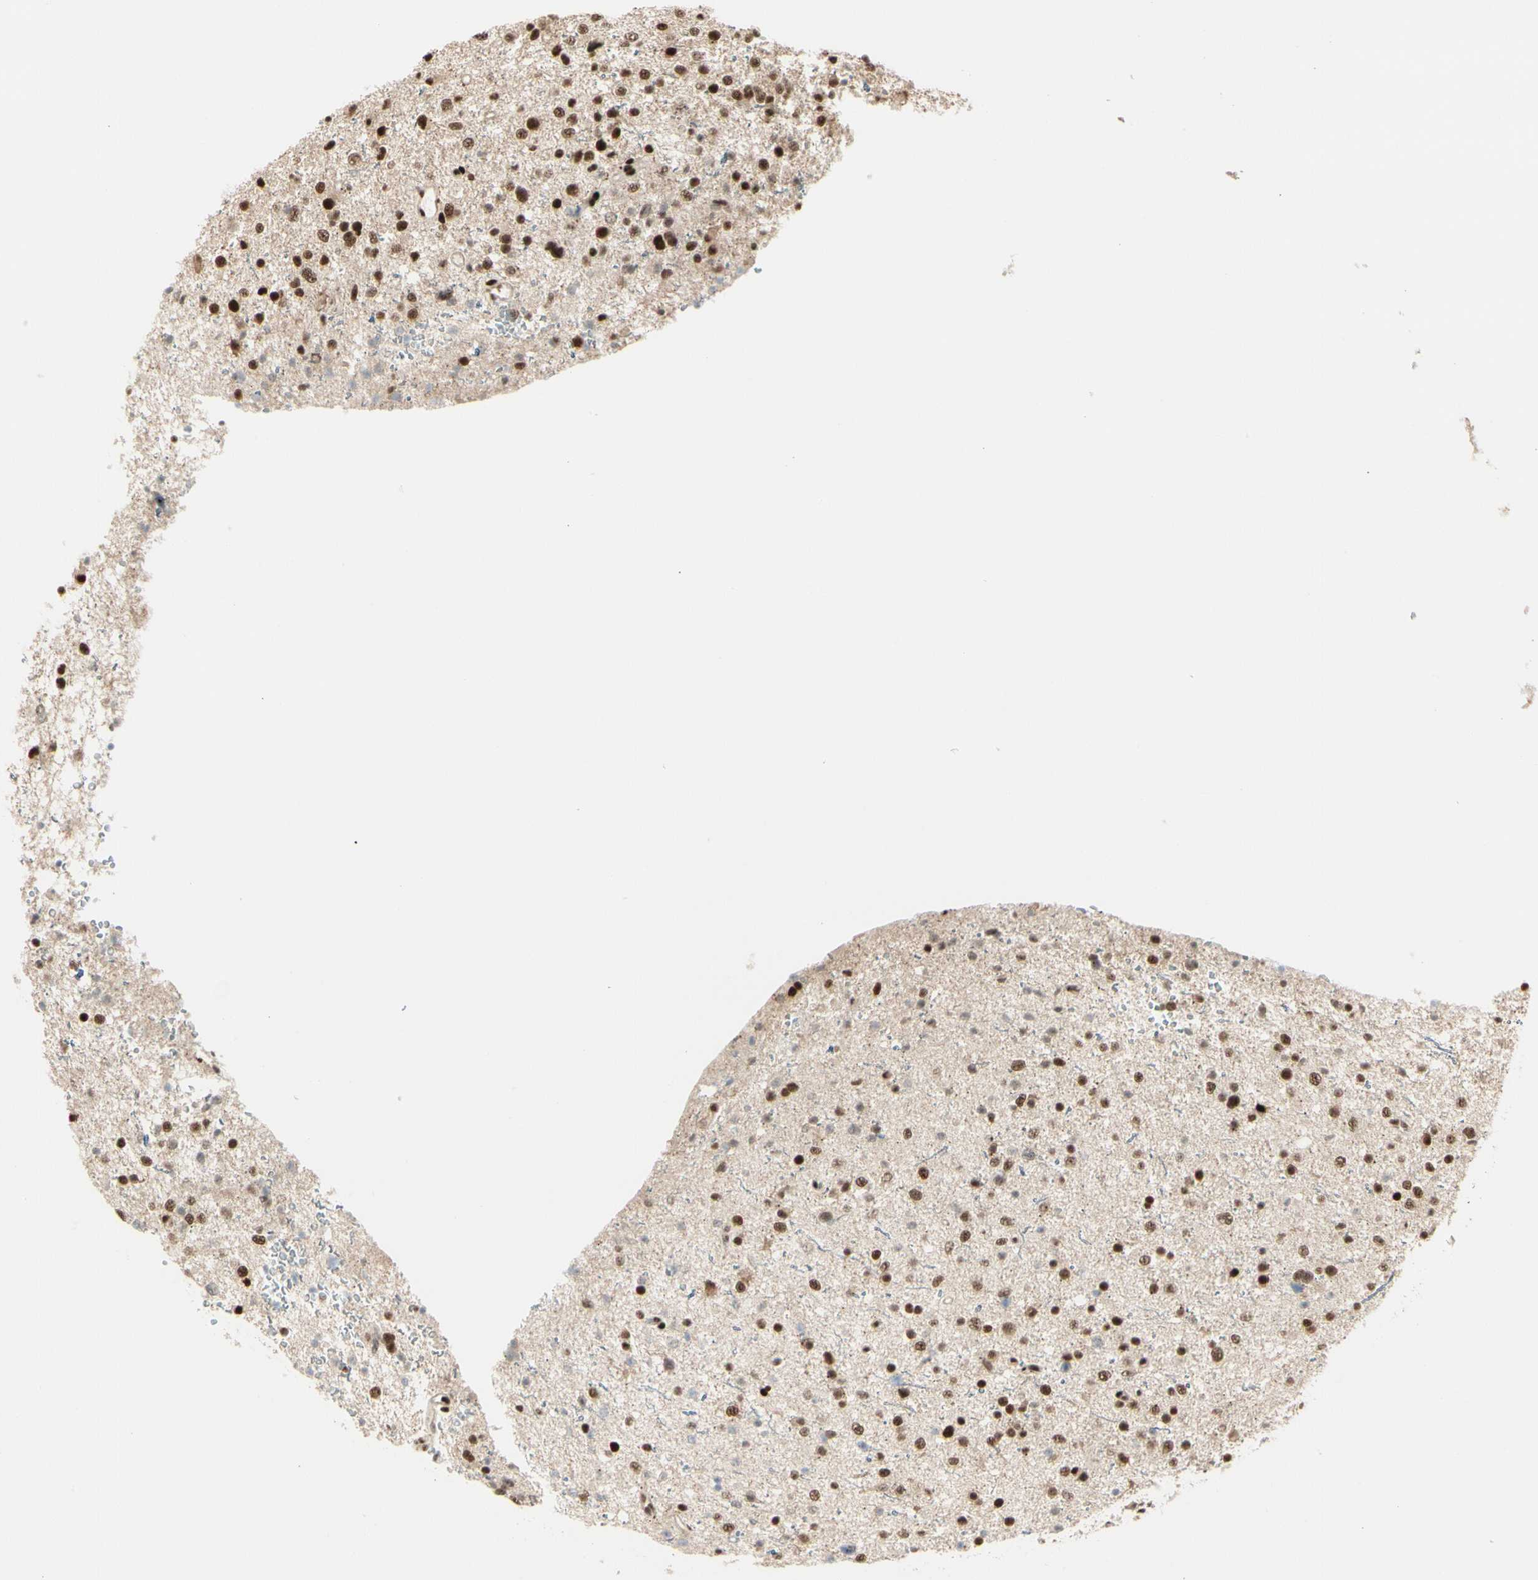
{"staining": {"intensity": "strong", "quantity": ">75%", "location": "nuclear"}, "tissue": "glioma", "cell_type": "Tumor cells", "image_type": "cancer", "snomed": [{"axis": "morphology", "description": "Glioma, malignant, Low grade"}, {"axis": "topography", "description": "Brain"}], "caption": "Glioma was stained to show a protein in brown. There is high levels of strong nuclear positivity in approximately >75% of tumor cells.", "gene": "HEXIM1", "patient": {"sex": "female", "age": 37}}